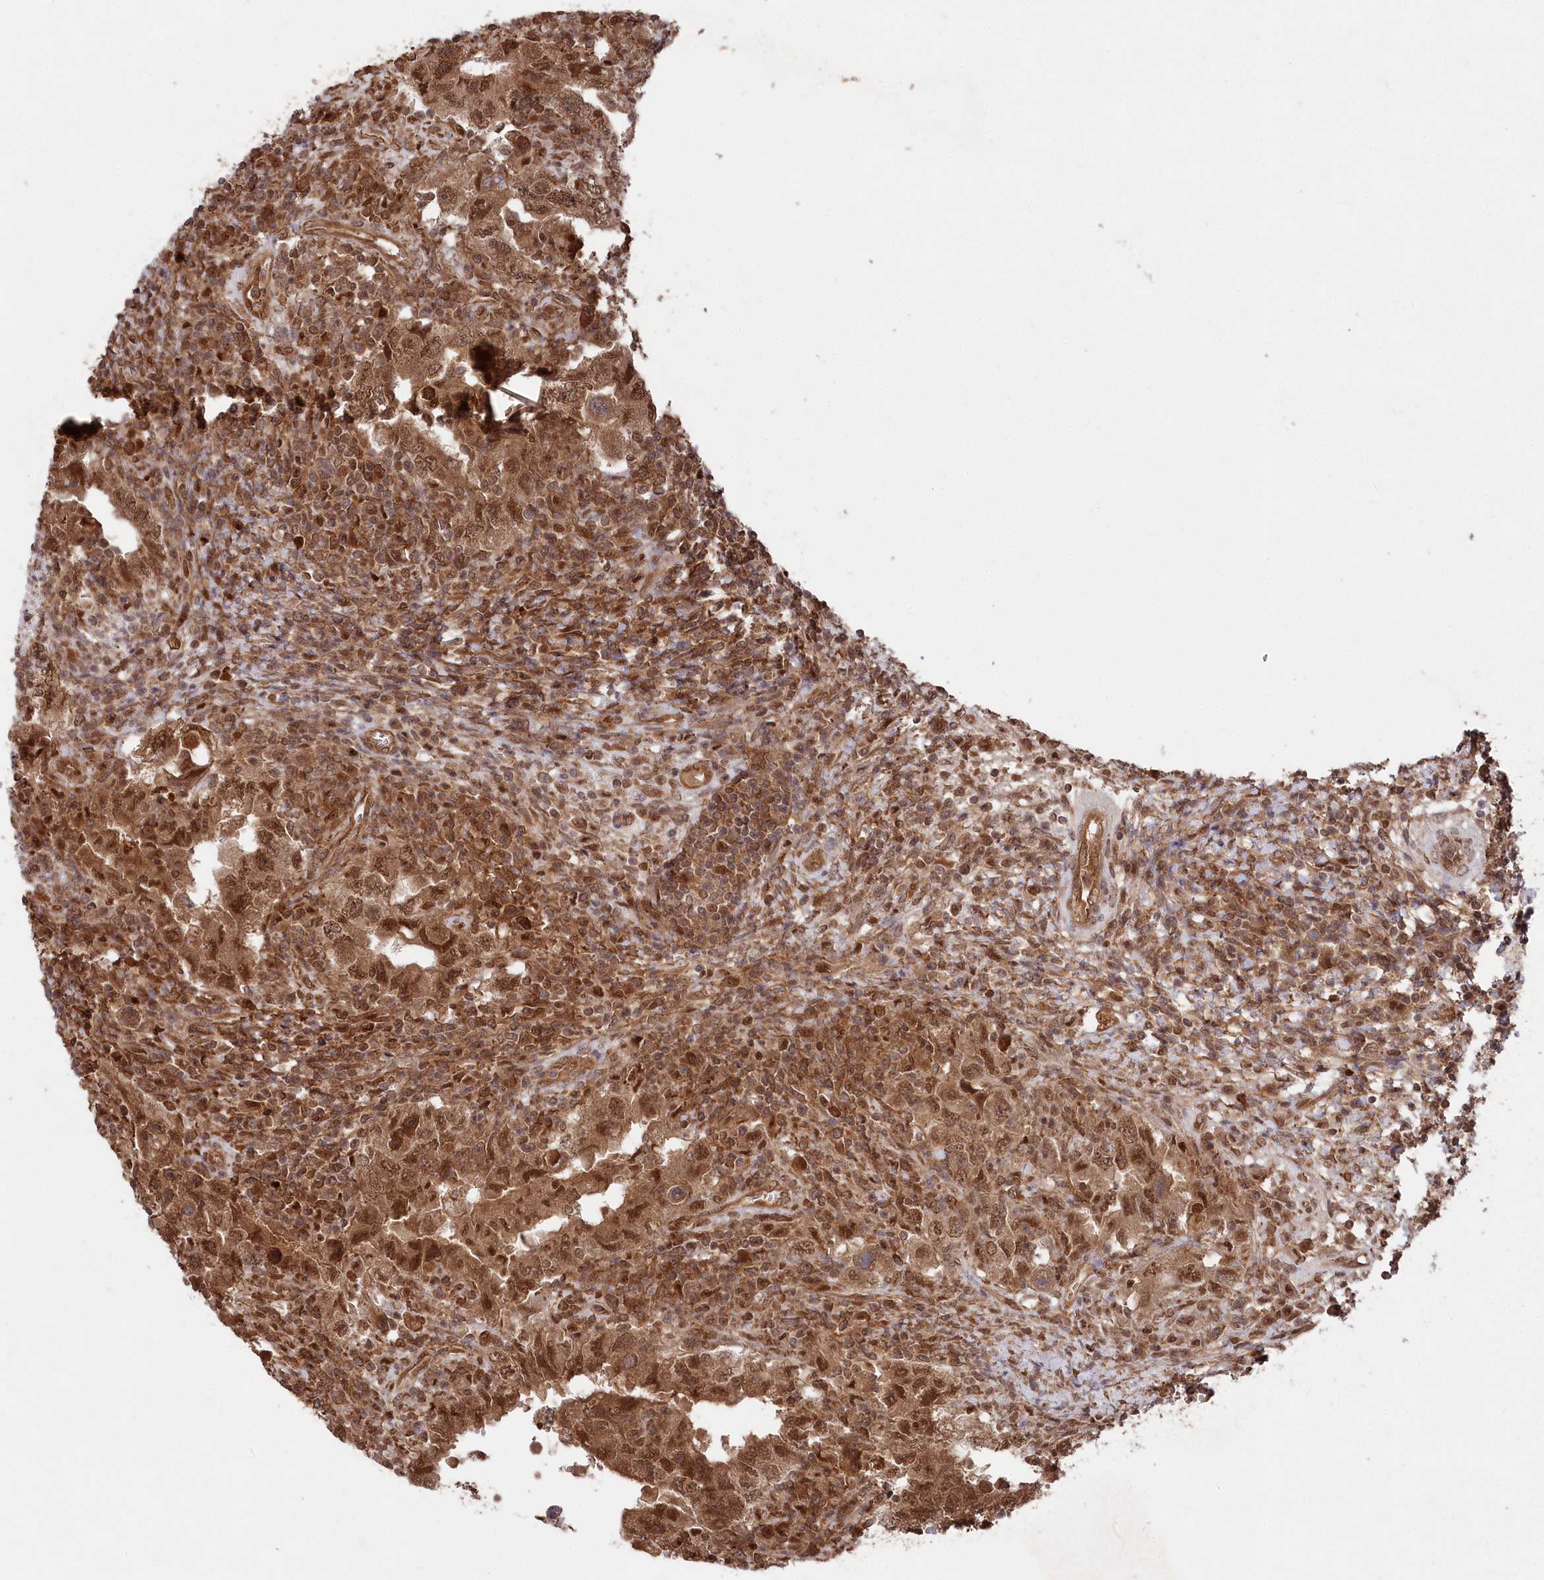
{"staining": {"intensity": "strong", "quantity": ">75%", "location": "cytoplasmic/membranous,nuclear"}, "tissue": "testis cancer", "cell_type": "Tumor cells", "image_type": "cancer", "snomed": [{"axis": "morphology", "description": "Carcinoma, Embryonal, NOS"}, {"axis": "topography", "description": "Testis"}], "caption": "Testis cancer (embryonal carcinoma) was stained to show a protein in brown. There is high levels of strong cytoplasmic/membranous and nuclear expression in about >75% of tumor cells. (Brightfield microscopy of DAB IHC at high magnification).", "gene": "PSMA1", "patient": {"sex": "male", "age": 26}}